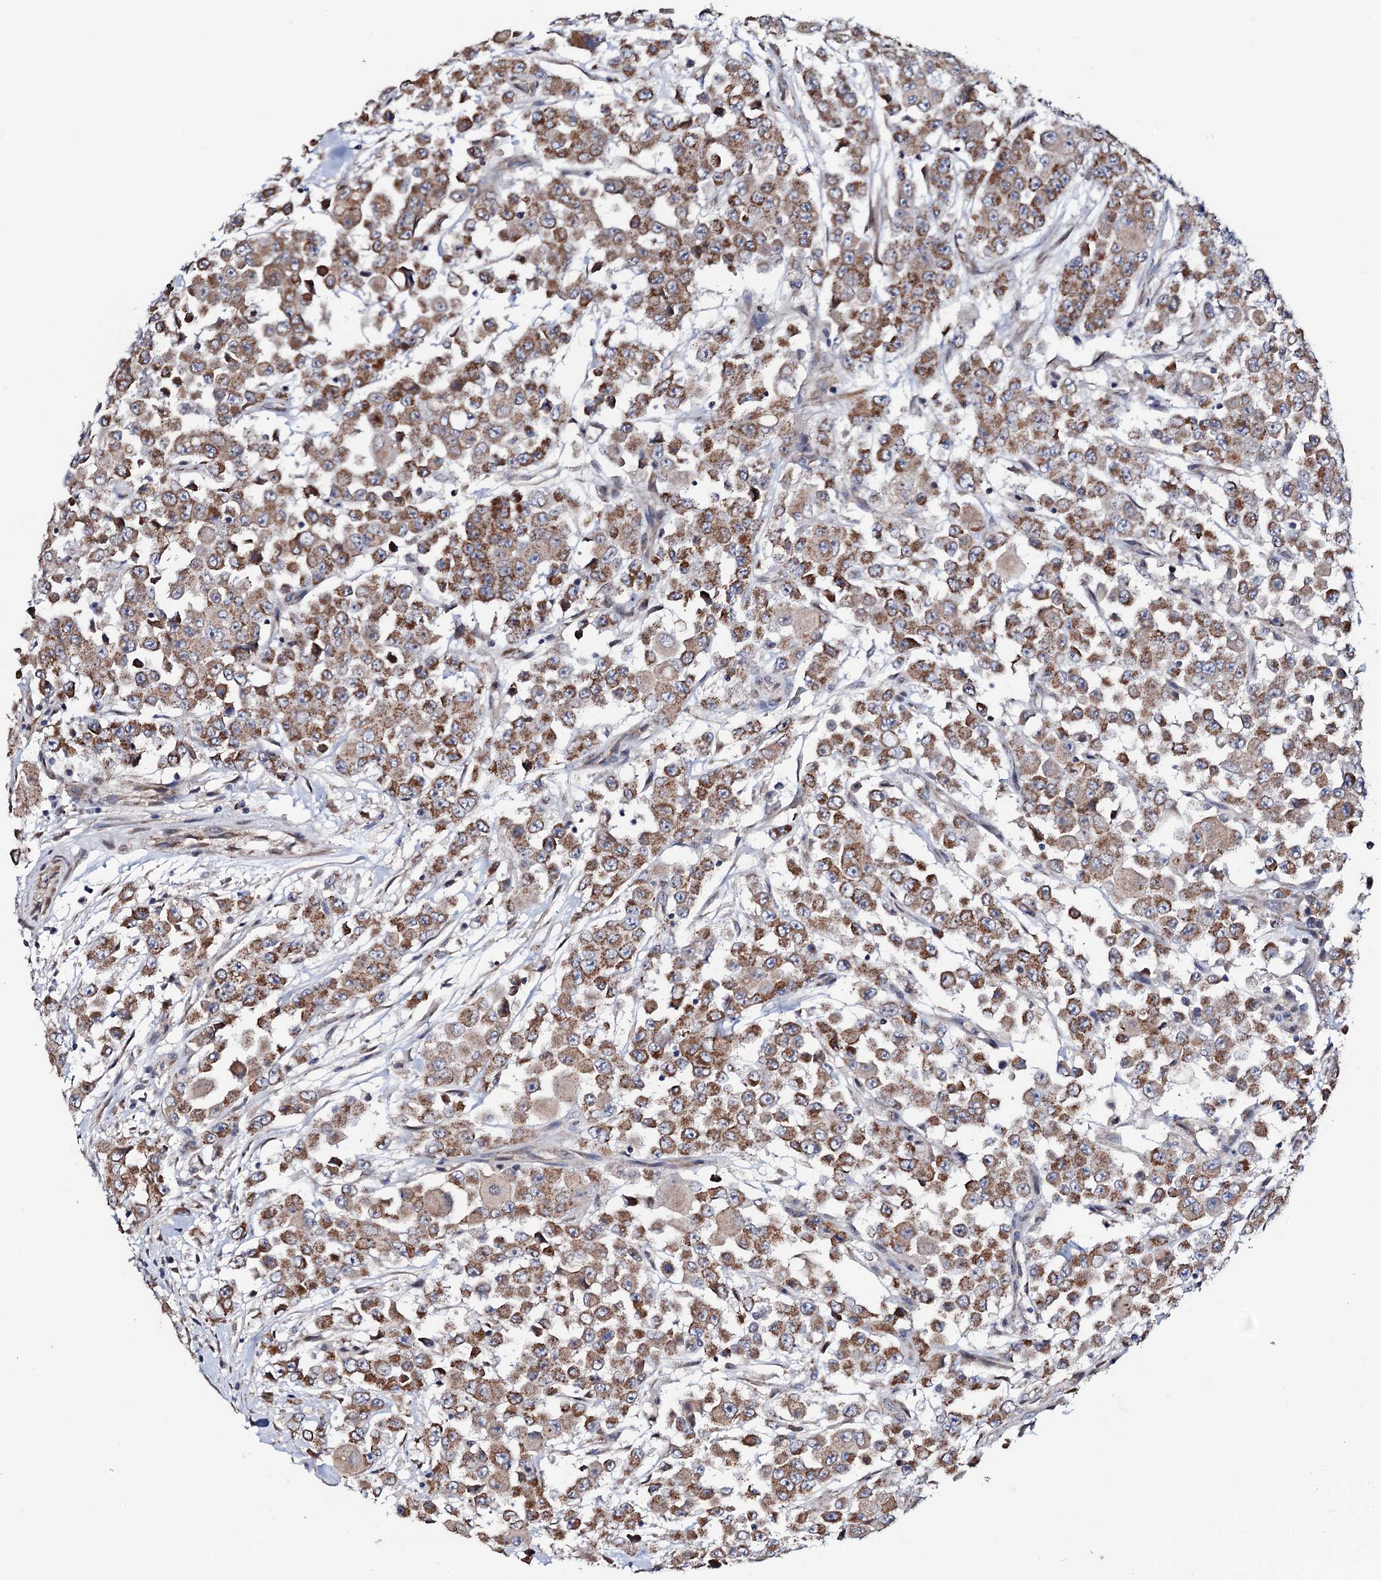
{"staining": {"intensity": "moderate", "quantity": ">75%", "location": "cytoplasmic/membranous"}, "tissue": "colorectal cancer", "cell_type": "Tumor cells", "image_type": "cancer", "snomed": [{"axis": "morphology", "description": "Adenocarcinoma, NOS"}, {"axis": "topography", "description": "Colon"}], "caption": "There is medium levels of moderate cytoplasmic/membranous staining in tumor cells of colorectal adenocarcinoma, as demonstrated by immunohistochemical staining (brown color).", "gene": "PPP1R3D", "patient": {"sex": "male", "age": 51}}